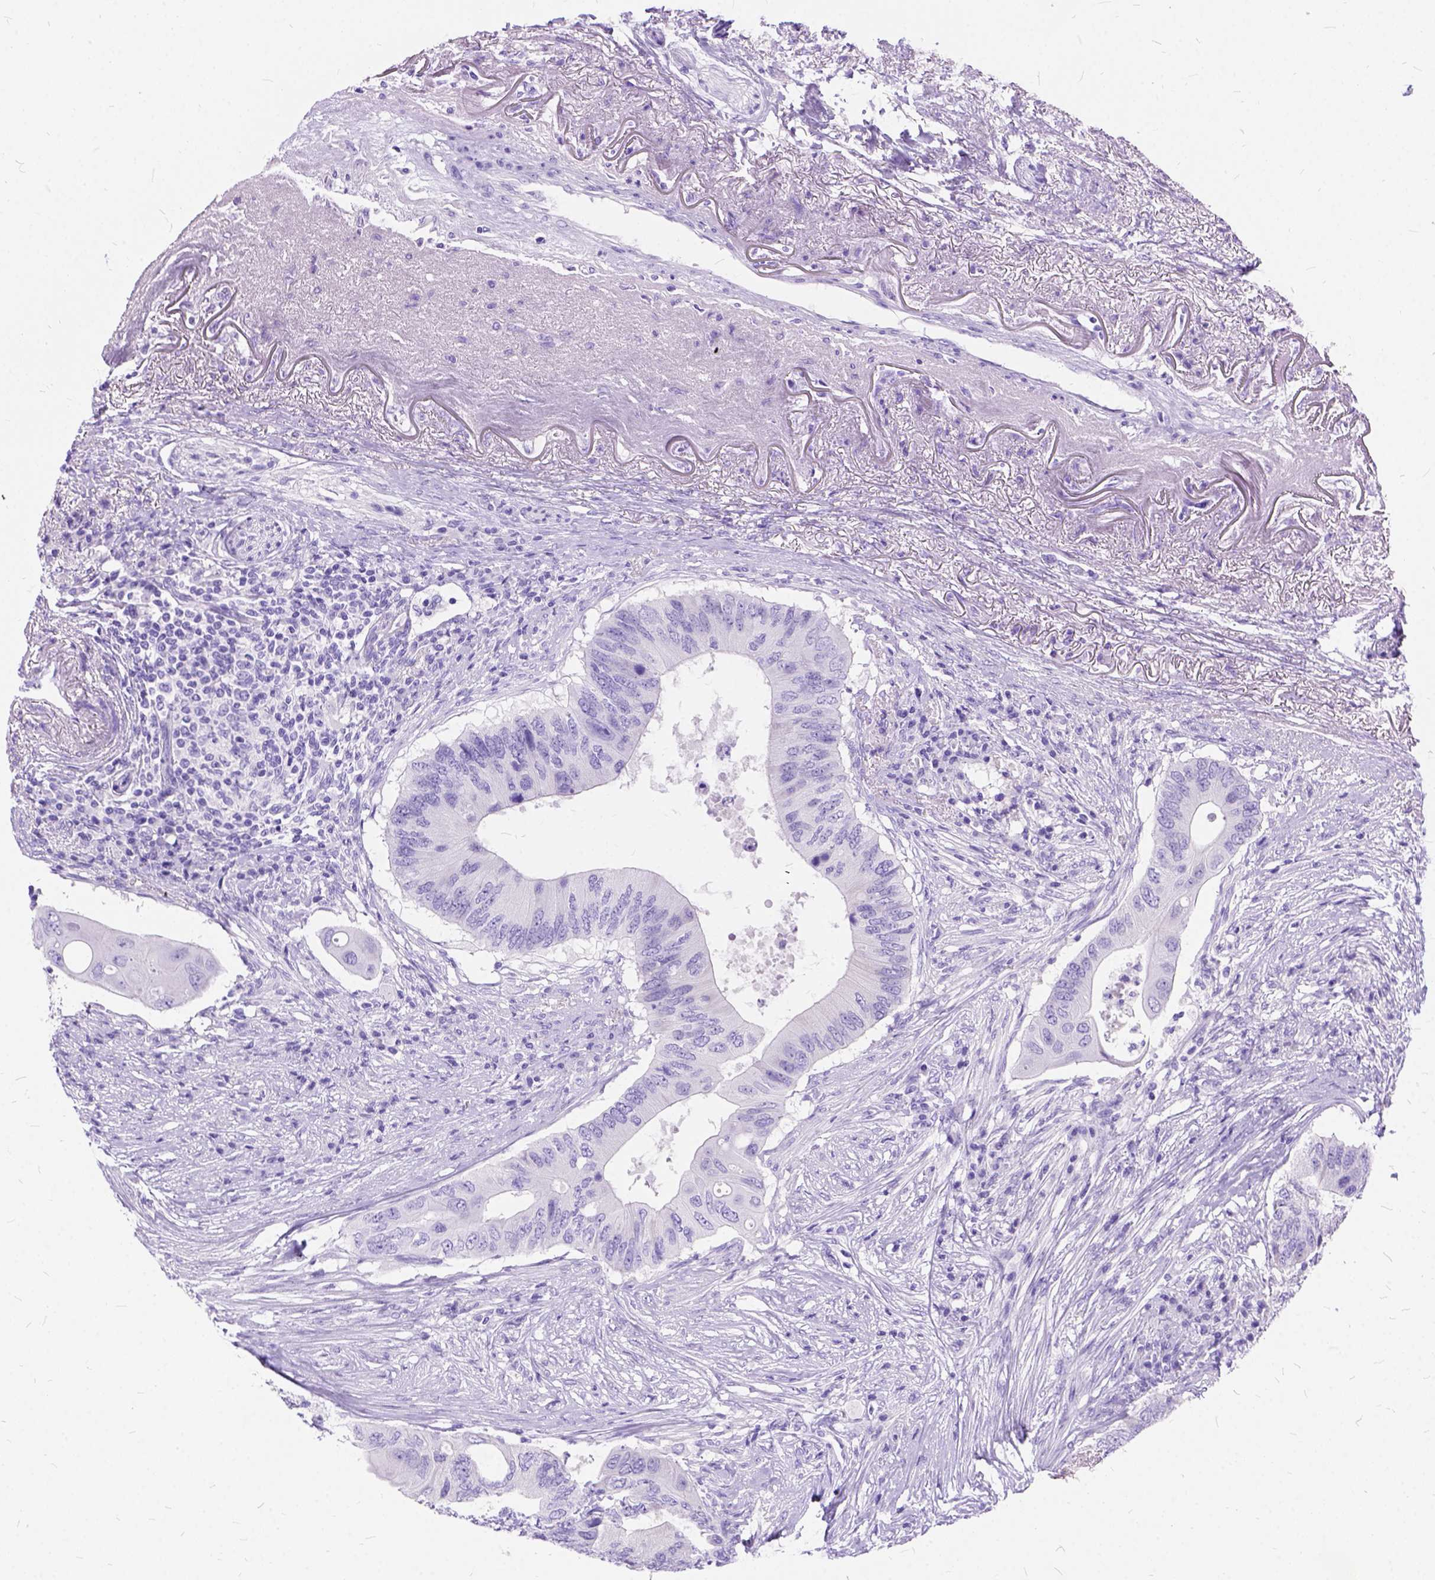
{"staining": {"intensity": "negative", "quantity": "none", "location": "none"}, "tissue": "colorectal cancer", "cell_type": "Tumor cells", "image_type": "cancer", "snomed": [{"axis": "morphology", "description": "Adenocarcinoma, NOS"}, {"axis": "topography", "description": "Colon"}], "caption": "Colorectal adenocarcinoma was stained to show a protein in brown. There is no significant positivity in tumor cells.", "gene": "C1QTNF3", "patient": {"sex": "male", "age": 71}}